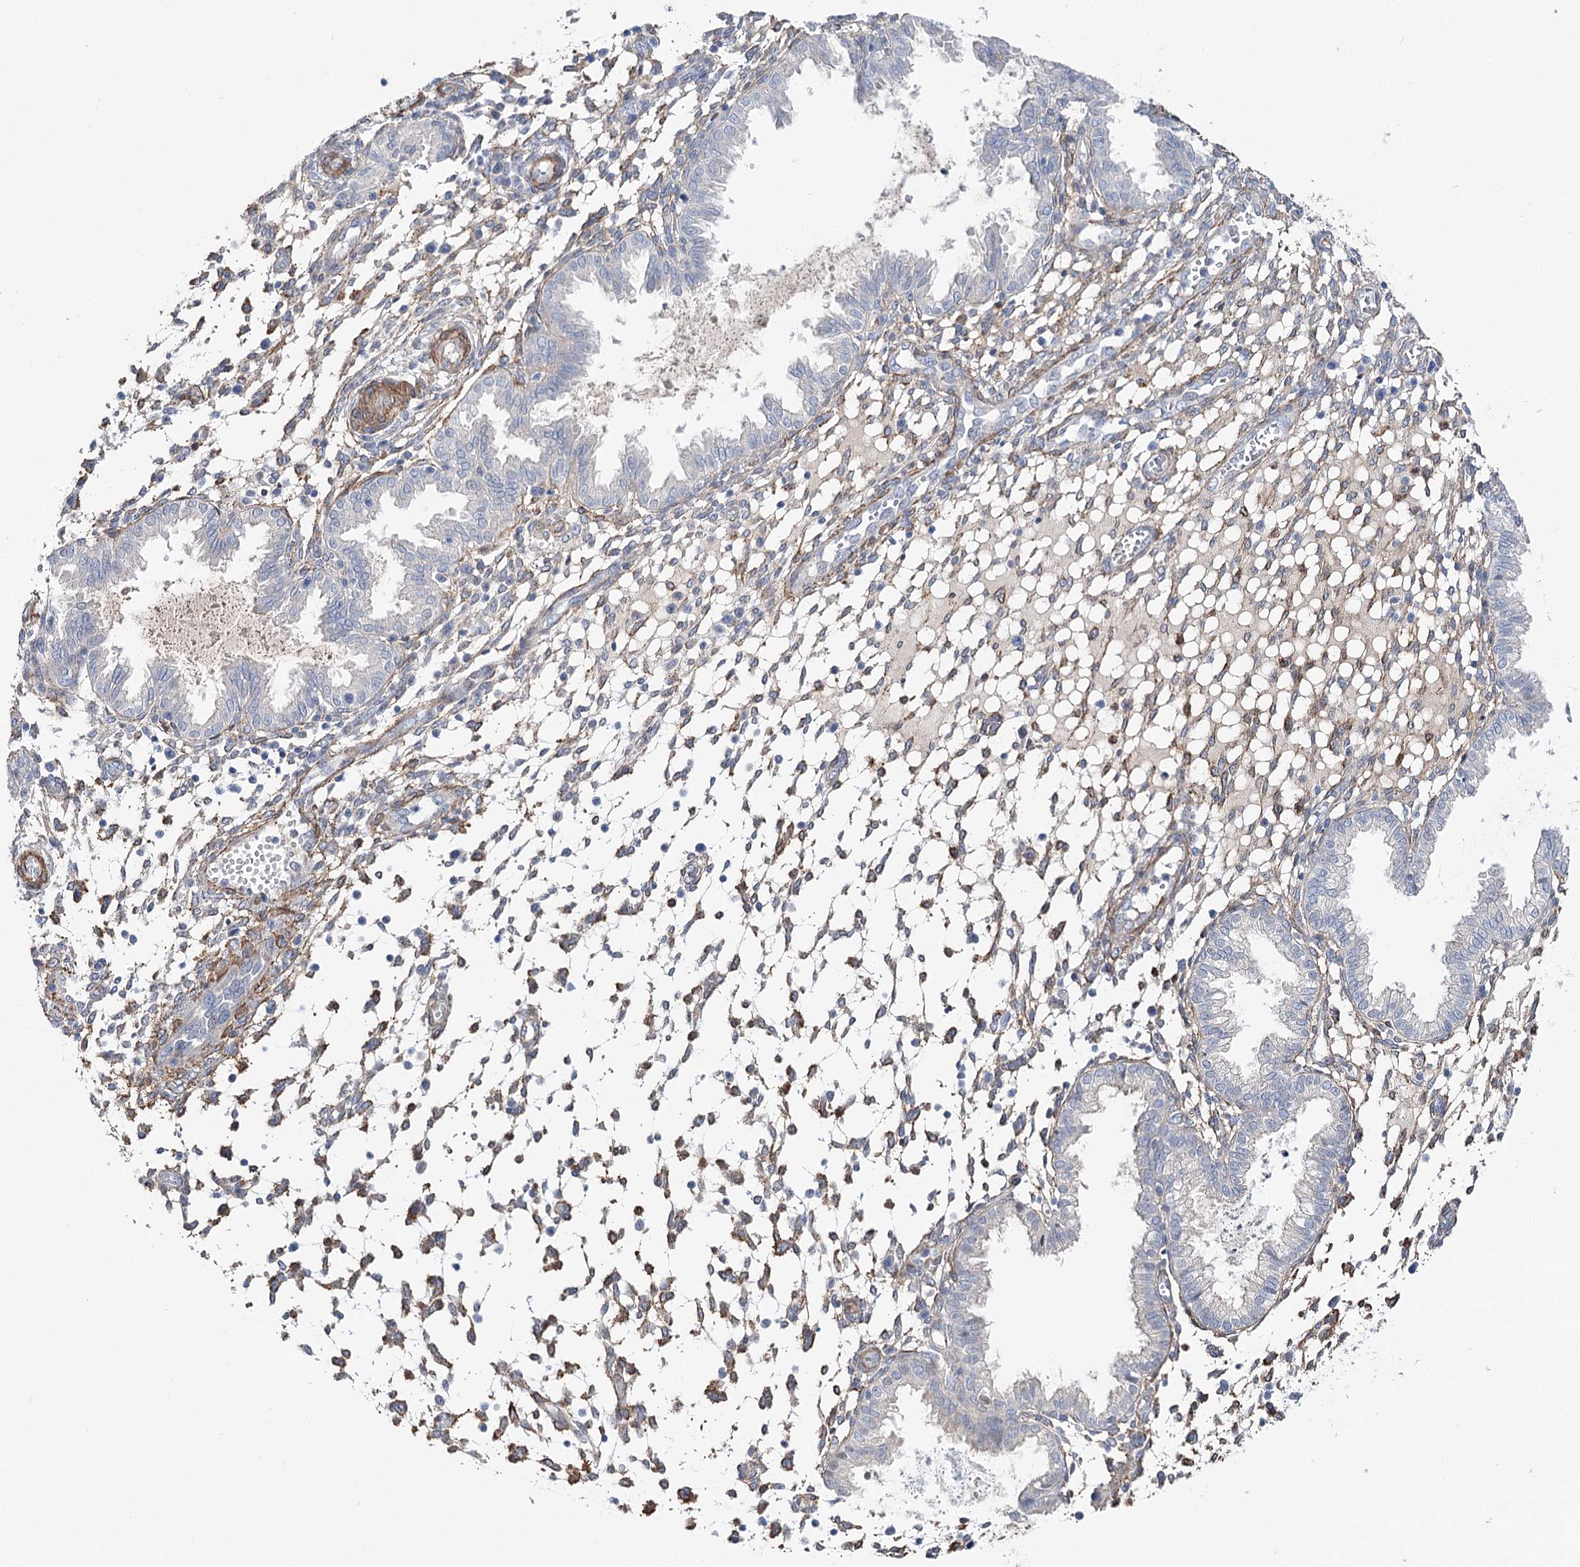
{"staining": {"intensity": "moderate", "quantity": "<25%", "location": "cytoplasmic/membranous"}, "tissue": "endometrium", "cell_type": "Cells in endometrial stroma", "image_type": "normal", "snomed": [{"axis": "morphology", "description": "Normal tissue, NOS"}, {"axis": "topography", "description": "Endometrium"}], "caption": "About <25% of cells in endometrial stroma in benign human endometrium display moderate cytoplasmic/membranous protein expression as visualized by brown immunohistochemical staining.", "gene": "WASHC3", "patient": {"sex": "female", "age": 33}}